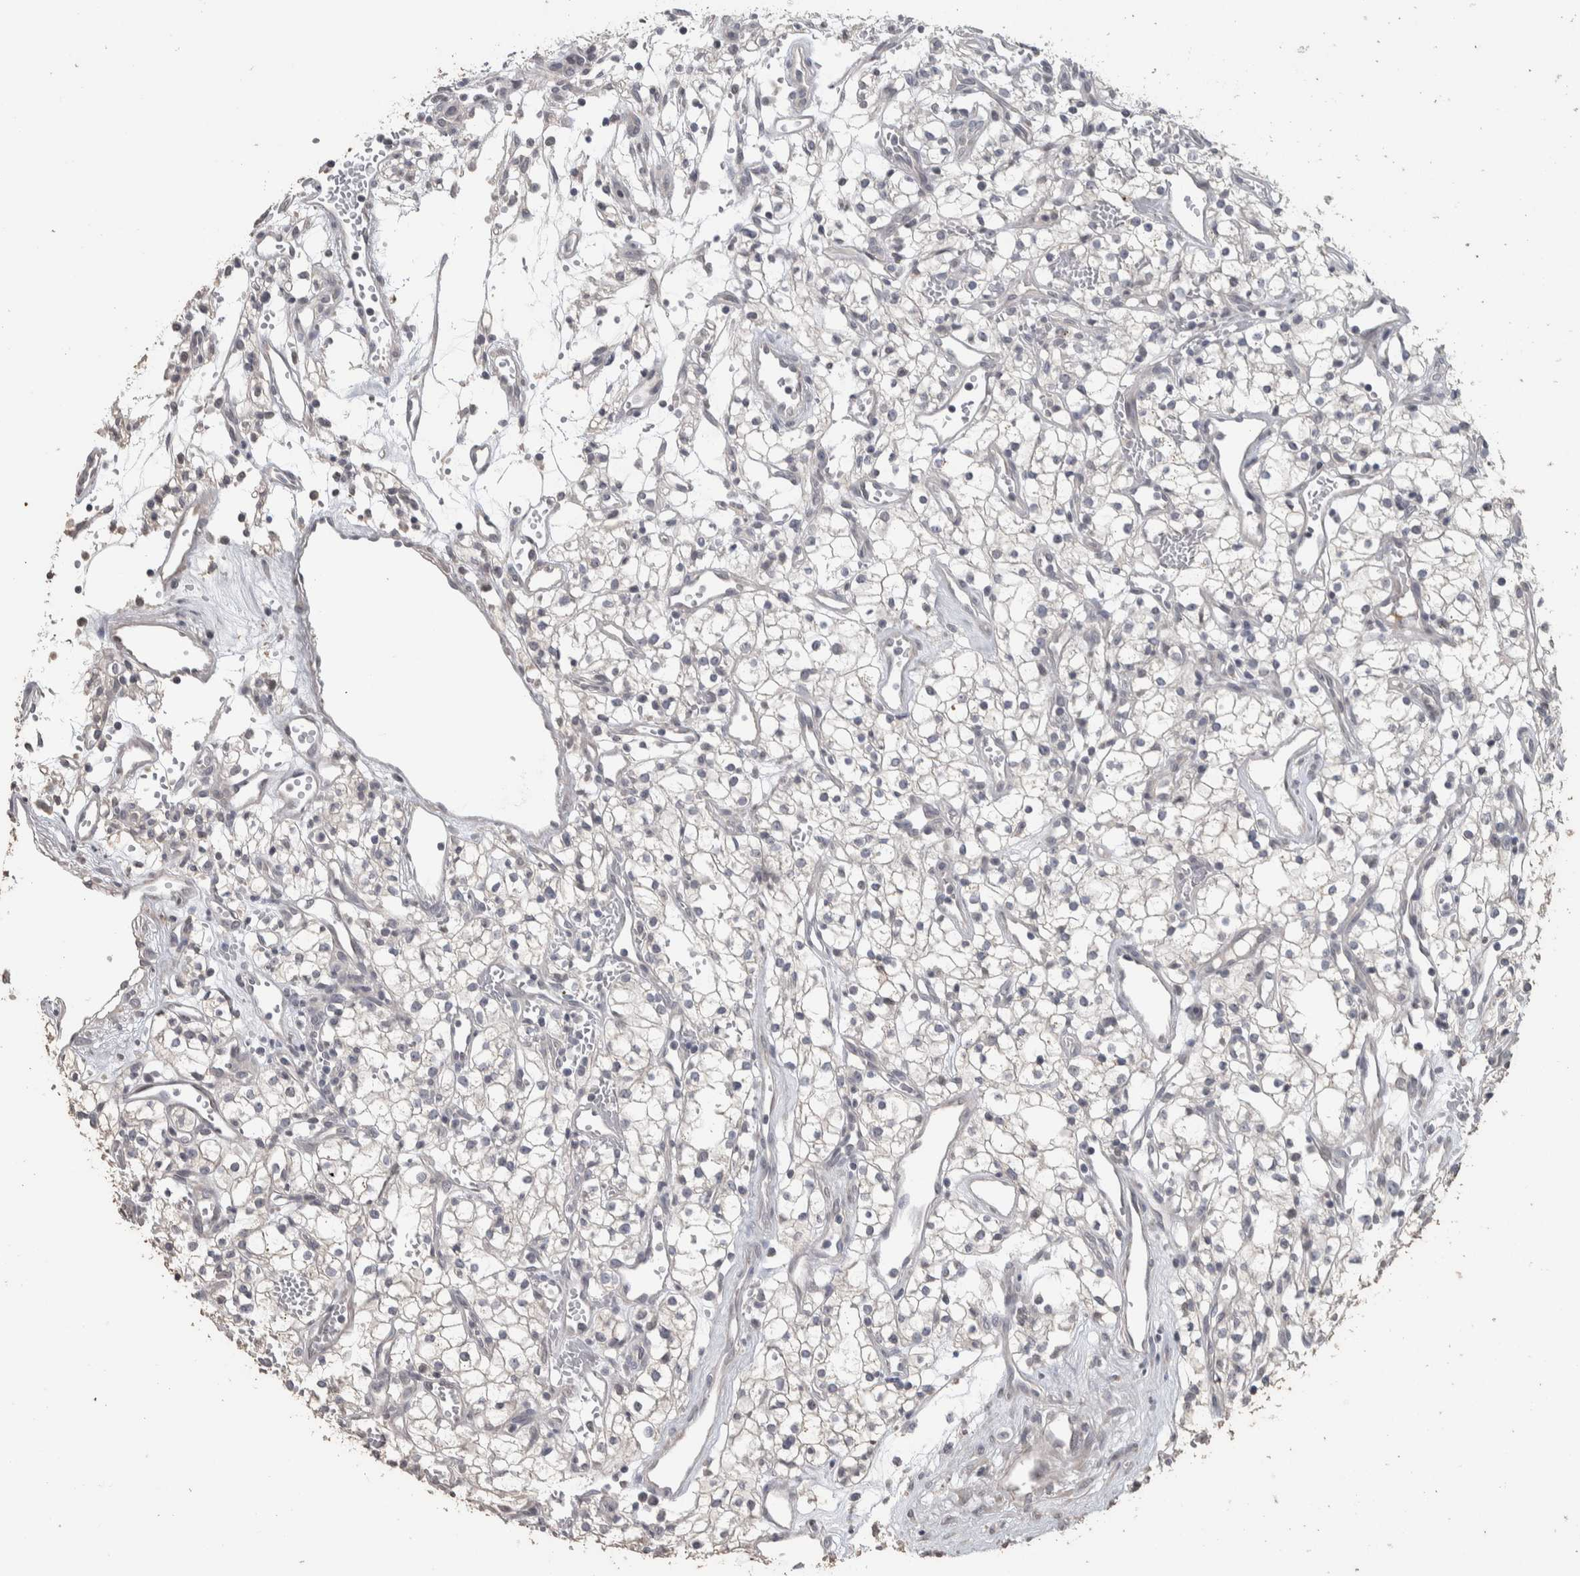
{"staining": {"intensity": "negative", "quantity": "none", "location": "none"}, "tissue": "renal cancer", "cell_type": "Tumor cells", "image_type": "cancer", "snomed": [{"axis": "morphology", "description": "Adenocarcinoma, NOS"}, {"axis": "topography", "description": "Kidney"}], "caption": "An immunohistochemistry histopathology image of renal cancer (adenocarcinoma) is shown. There is no staining in tumor cells of renal cancer (adenocarcinoma).", "gene": "NECAB1", "patient": {"sex": "male", "age": 59}}